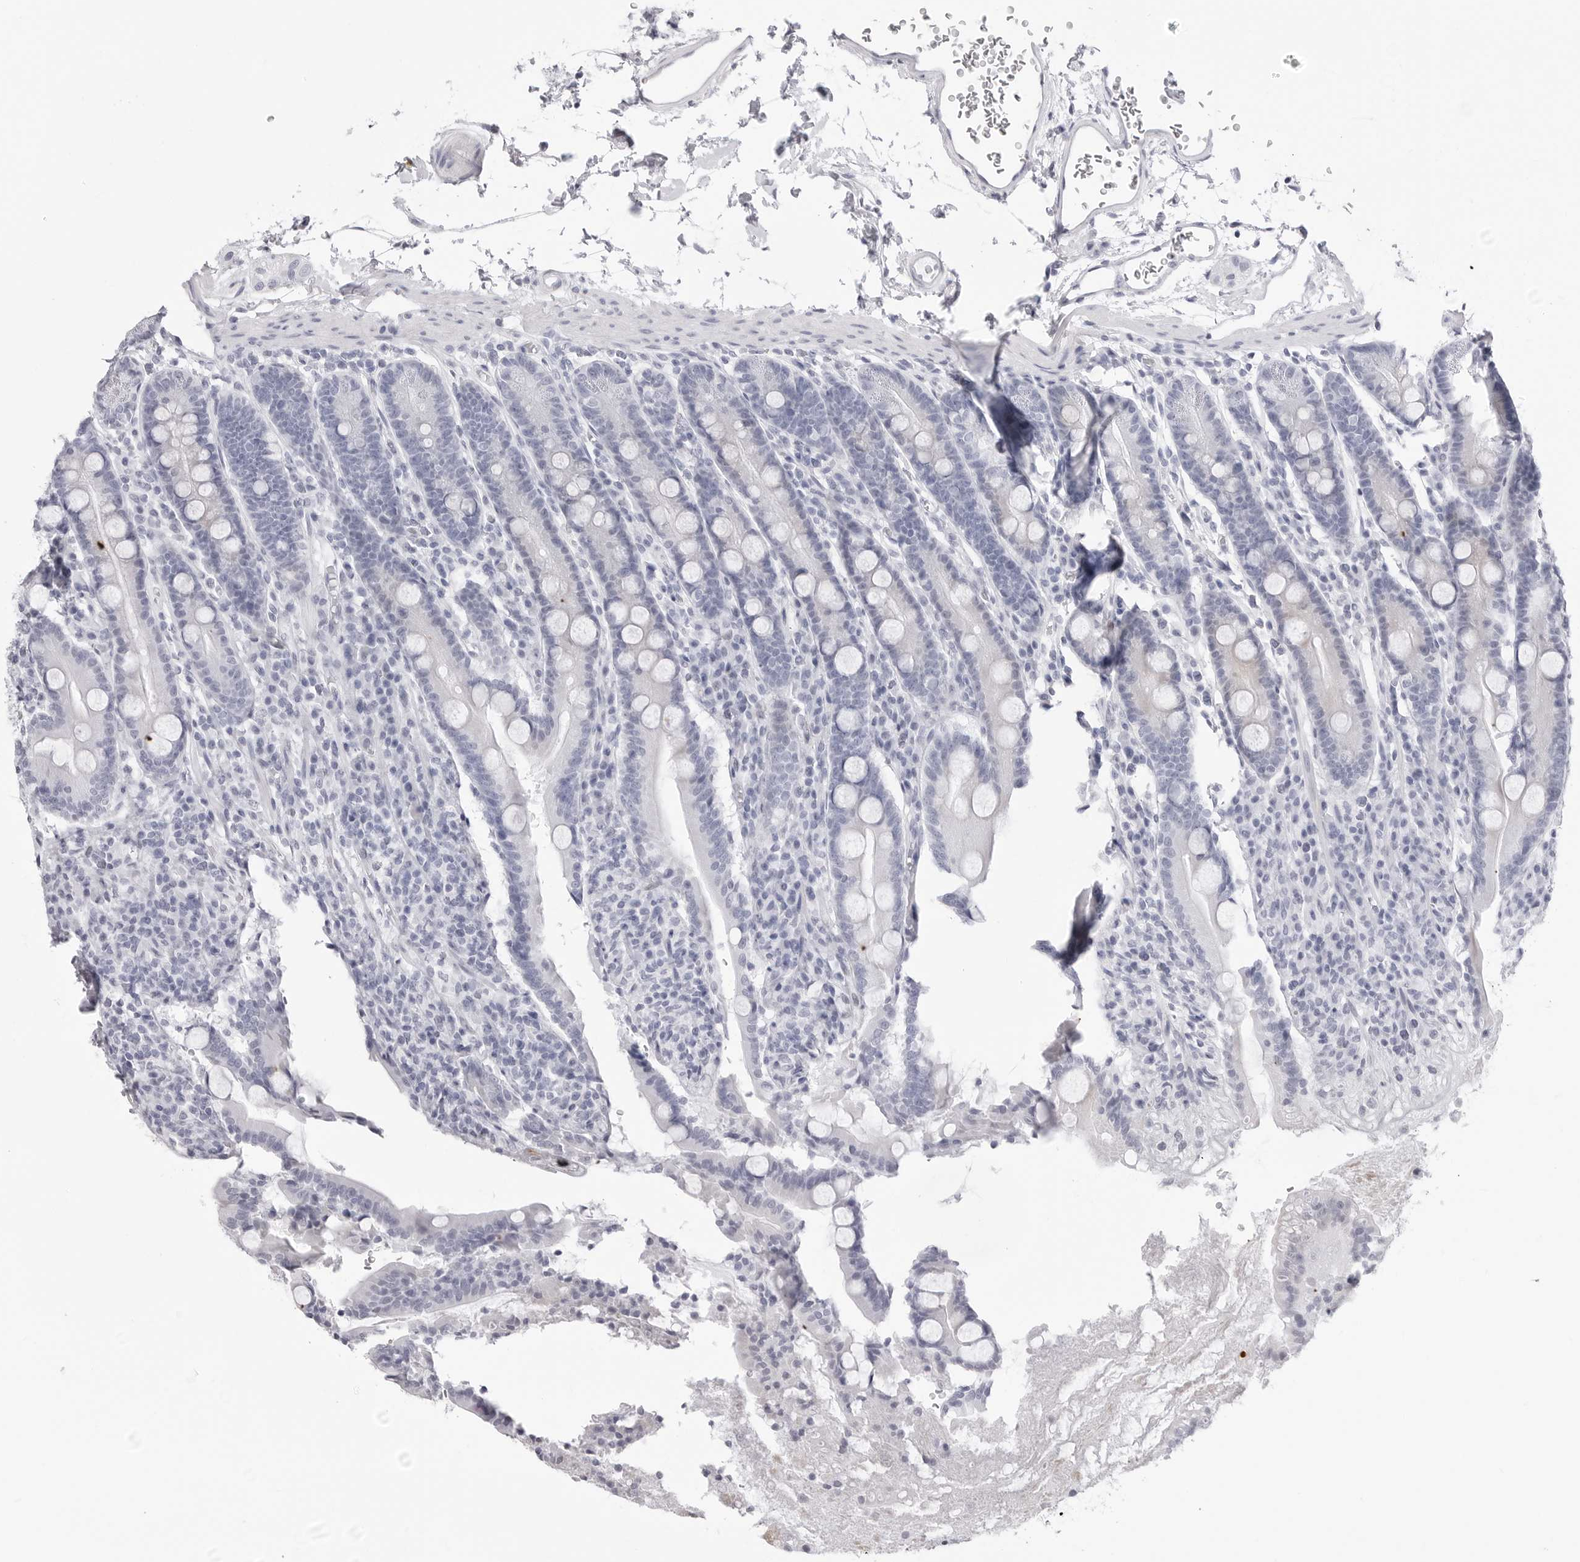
{"staining": {"intensity": "negative", "quantity": "none", "location": "none"}, "tissue": "duodenum", "cell_type": "Glandular cells", "image_type": "normal", "snomed": [{"axis": "morphology", "description": "Normal tissue, NOS"}, {"axis": "topography", "description": "Duodenum"}], "caption": "The histopathology image demonstrates no staining of glandular cells in normal duodenum.", "gene": "TSSK1B", "patient": {"sex": "male", "age": 35}}